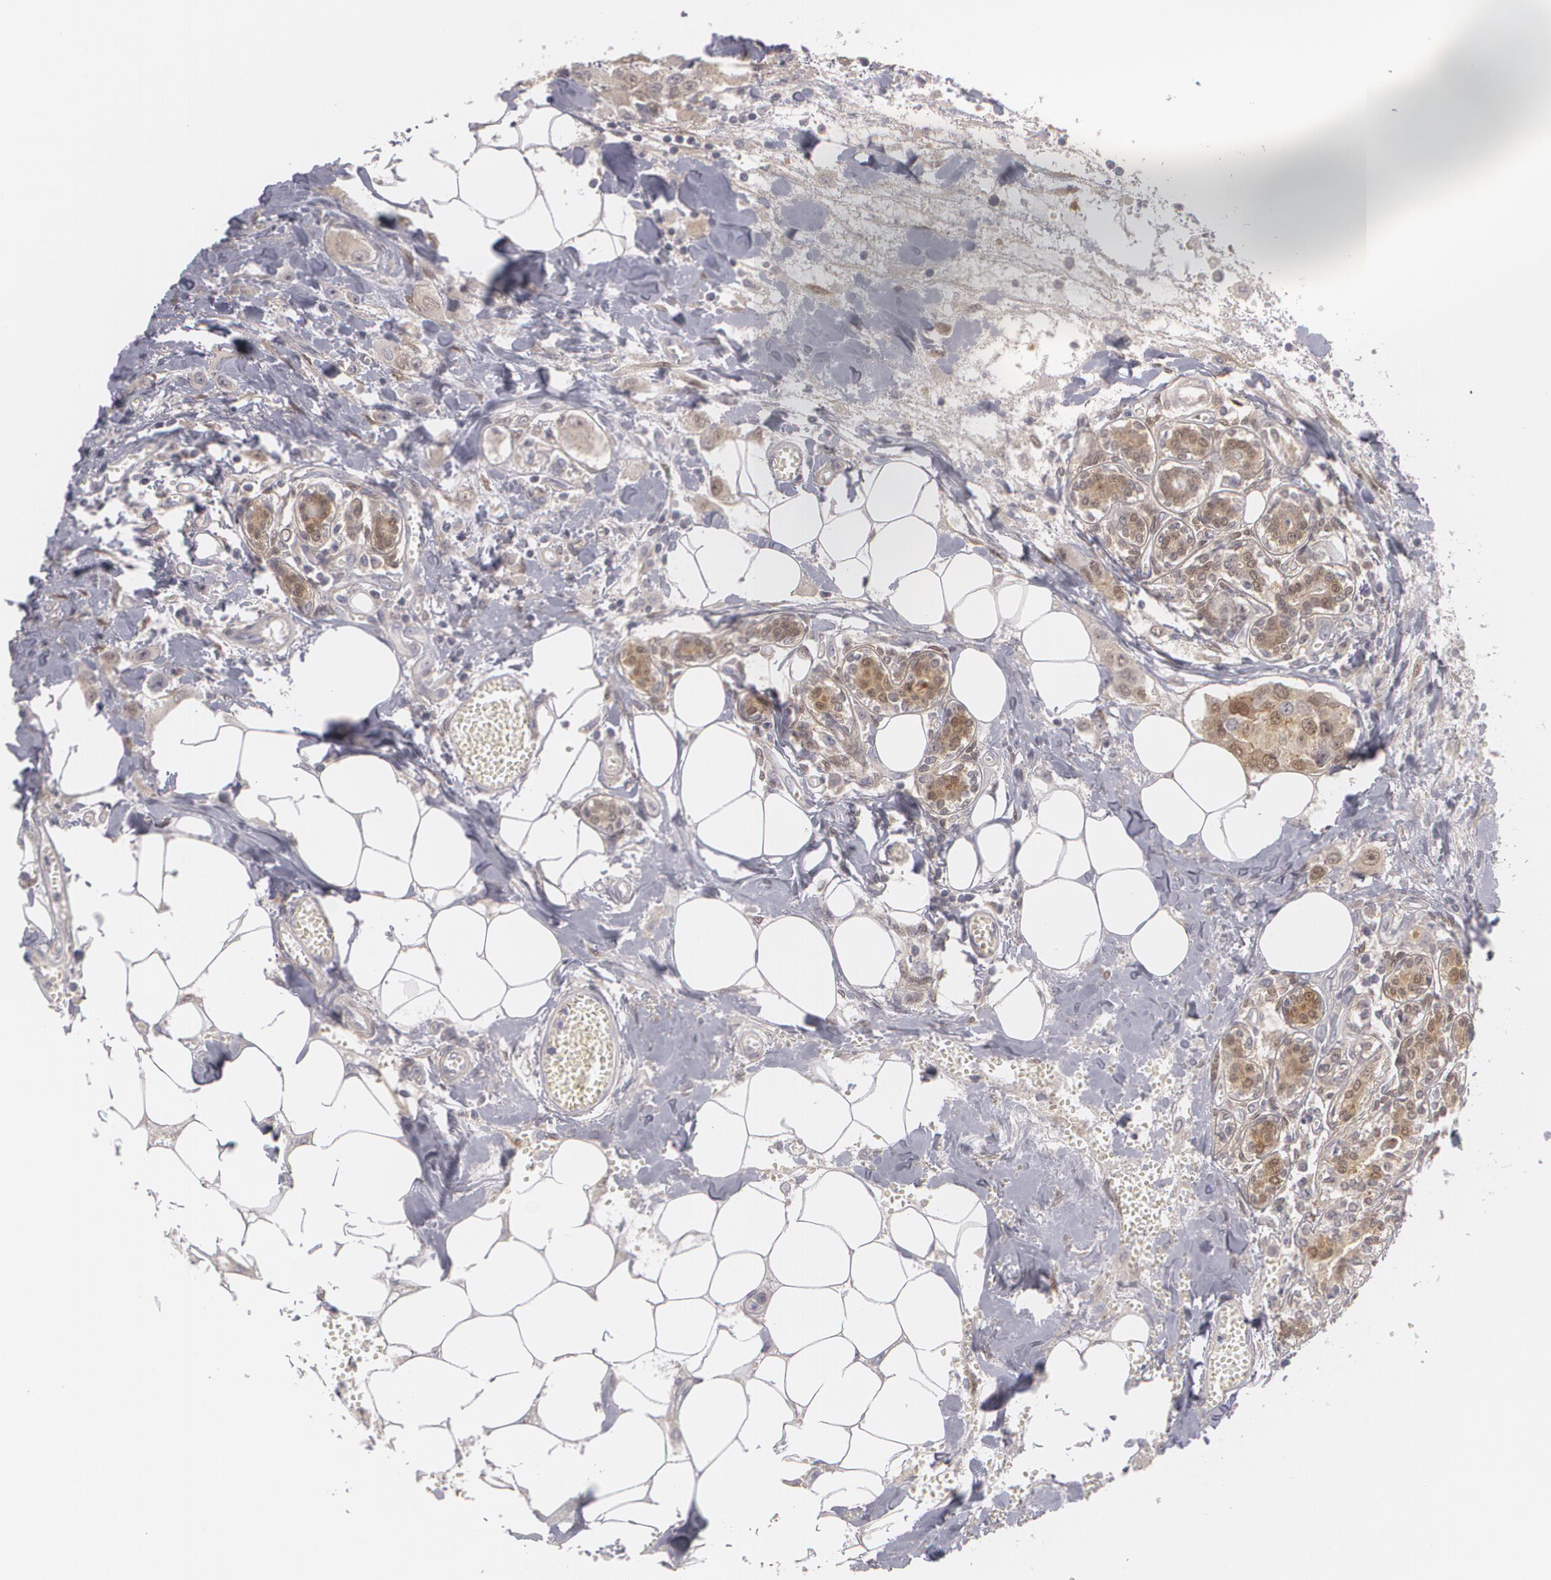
{"staining": {"intensity": "weak", "quantity": "25%-75%", "location": "cytoplasmic/membranous,nuclear"}, "tissue": "breast cancer", "cell_type": "Tumor cells", "image_type": "cancer", "snomed": [{"axis": "morphology", "description": "Duct carcinoma"}, {"axis": "topography", "description": "Breast"}], "caption": "Breast cancer (intraductal carcinoma) was stained to show a protein in brown. There is low levels of weak cytoplasmic/membranous and nuclear staining in about 25%-75% of tumor cells.", "gene": "EFS", "patient": {"sex": "female", "age": 58}}